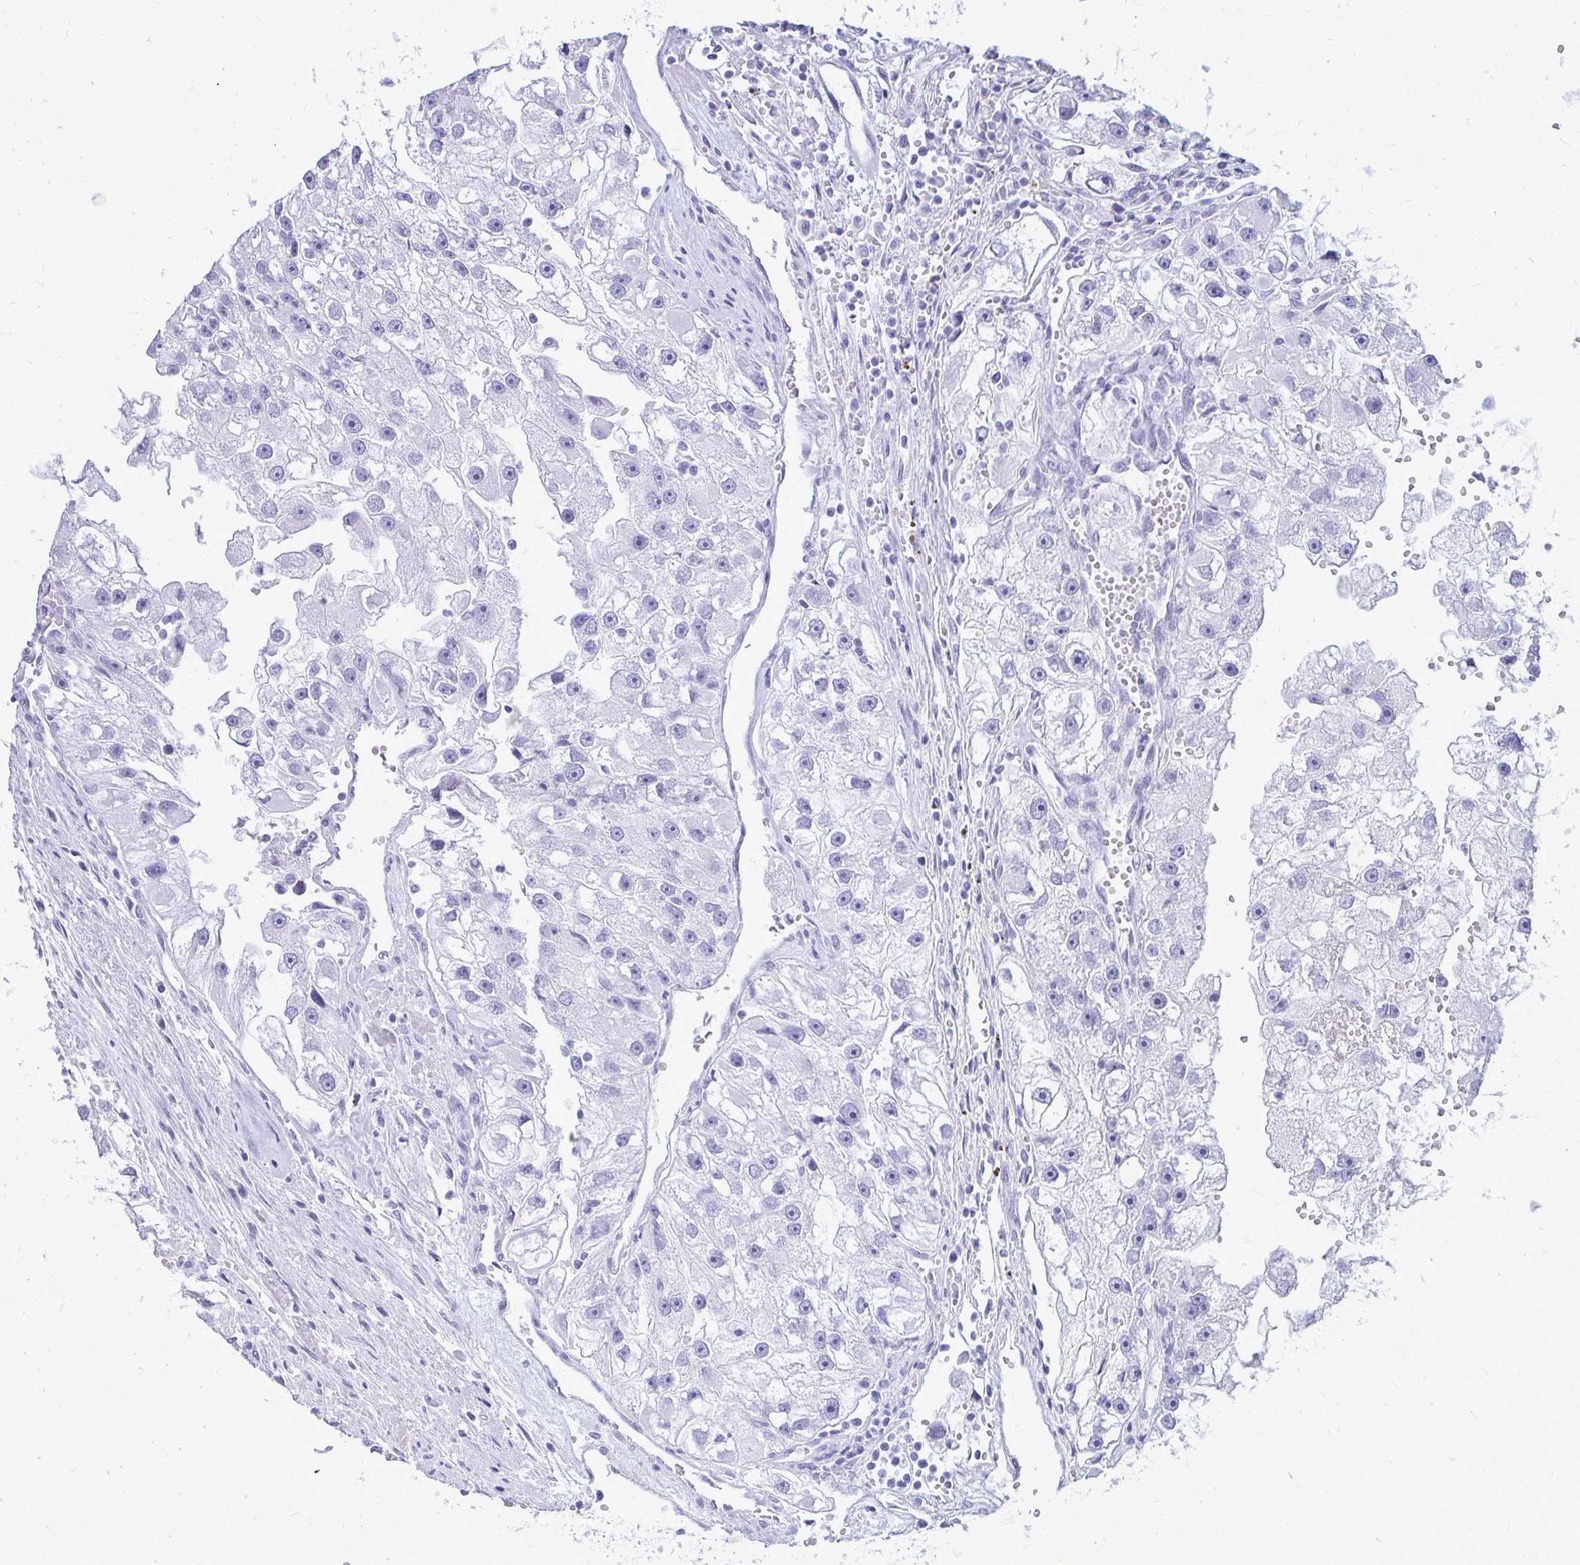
{"staining": {"intensity": "negative", "quantity": "none", "location": "none"}, "tissue": "renal cancer", "cell_type": "Tumor cells", "image_type": "cancer", "snomed": [{"axis": "morphology", "description": "Adenocarcinoma, NOS"}, {"axis": "topography", "description": "Kidney"}], "caption": "Renal adenocarcinoma was stained to show a protein in brown. There is no significant expression in tumor cells.", "gene": "OR10R2", "patient": {"sex": "male", "age": 63}}